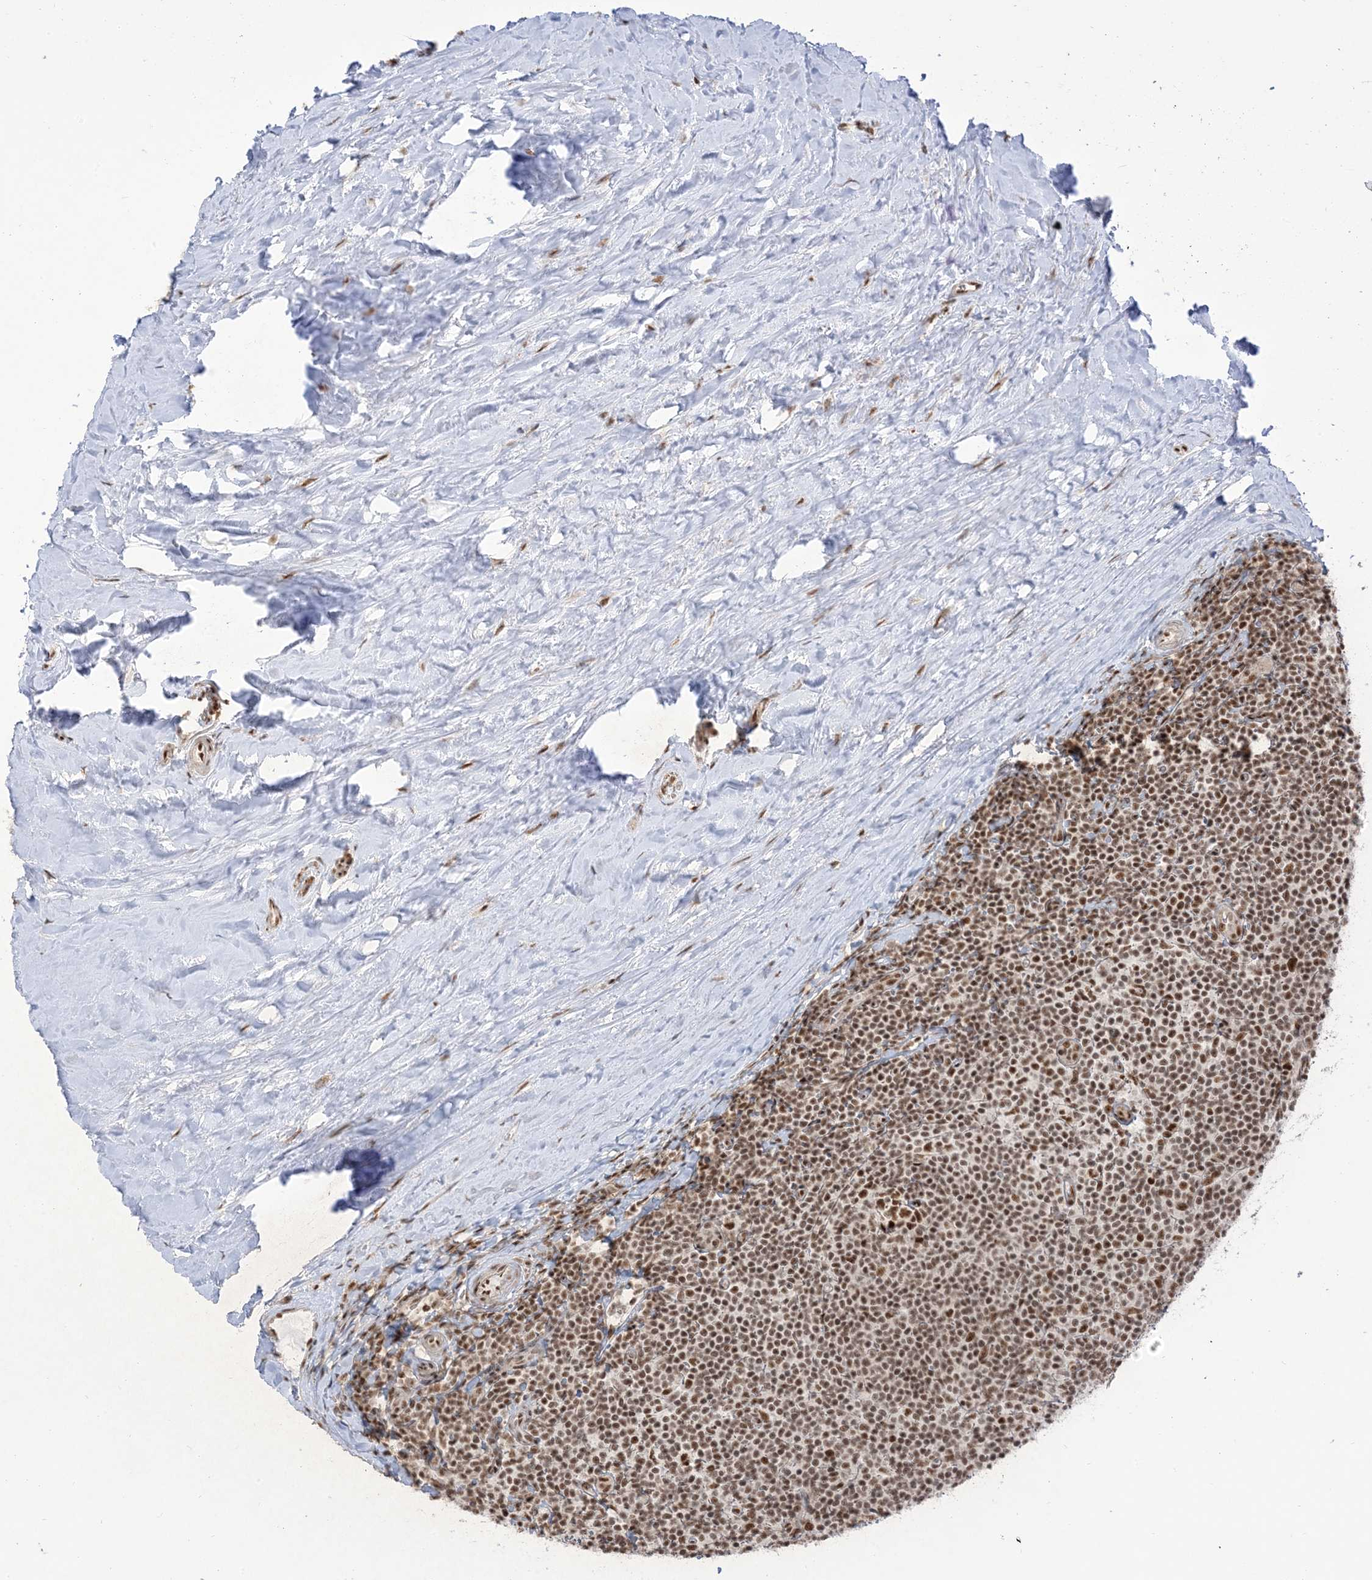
{"staining": {"intensity": "strong", "quantity": ">75%", "location": "nuclear"}, "tissue": "tonsil", "cell_type": "Germinal center cells", "image_type": "normal", "snomed": [{"axis": "morphology", "description": "Normal tissue, NOS"}, {"axis": "topography", "description": "Tonsil"}], "caption": "Protein expression analysis of benign tonsil displays strong nuclear staining in about >75% of germinal center cells. The protein of interest is shown in brown color, while the nuclei are stained blue.", "gene": "ARGLU1", "patient": {"sex": "male", "age": 27}}